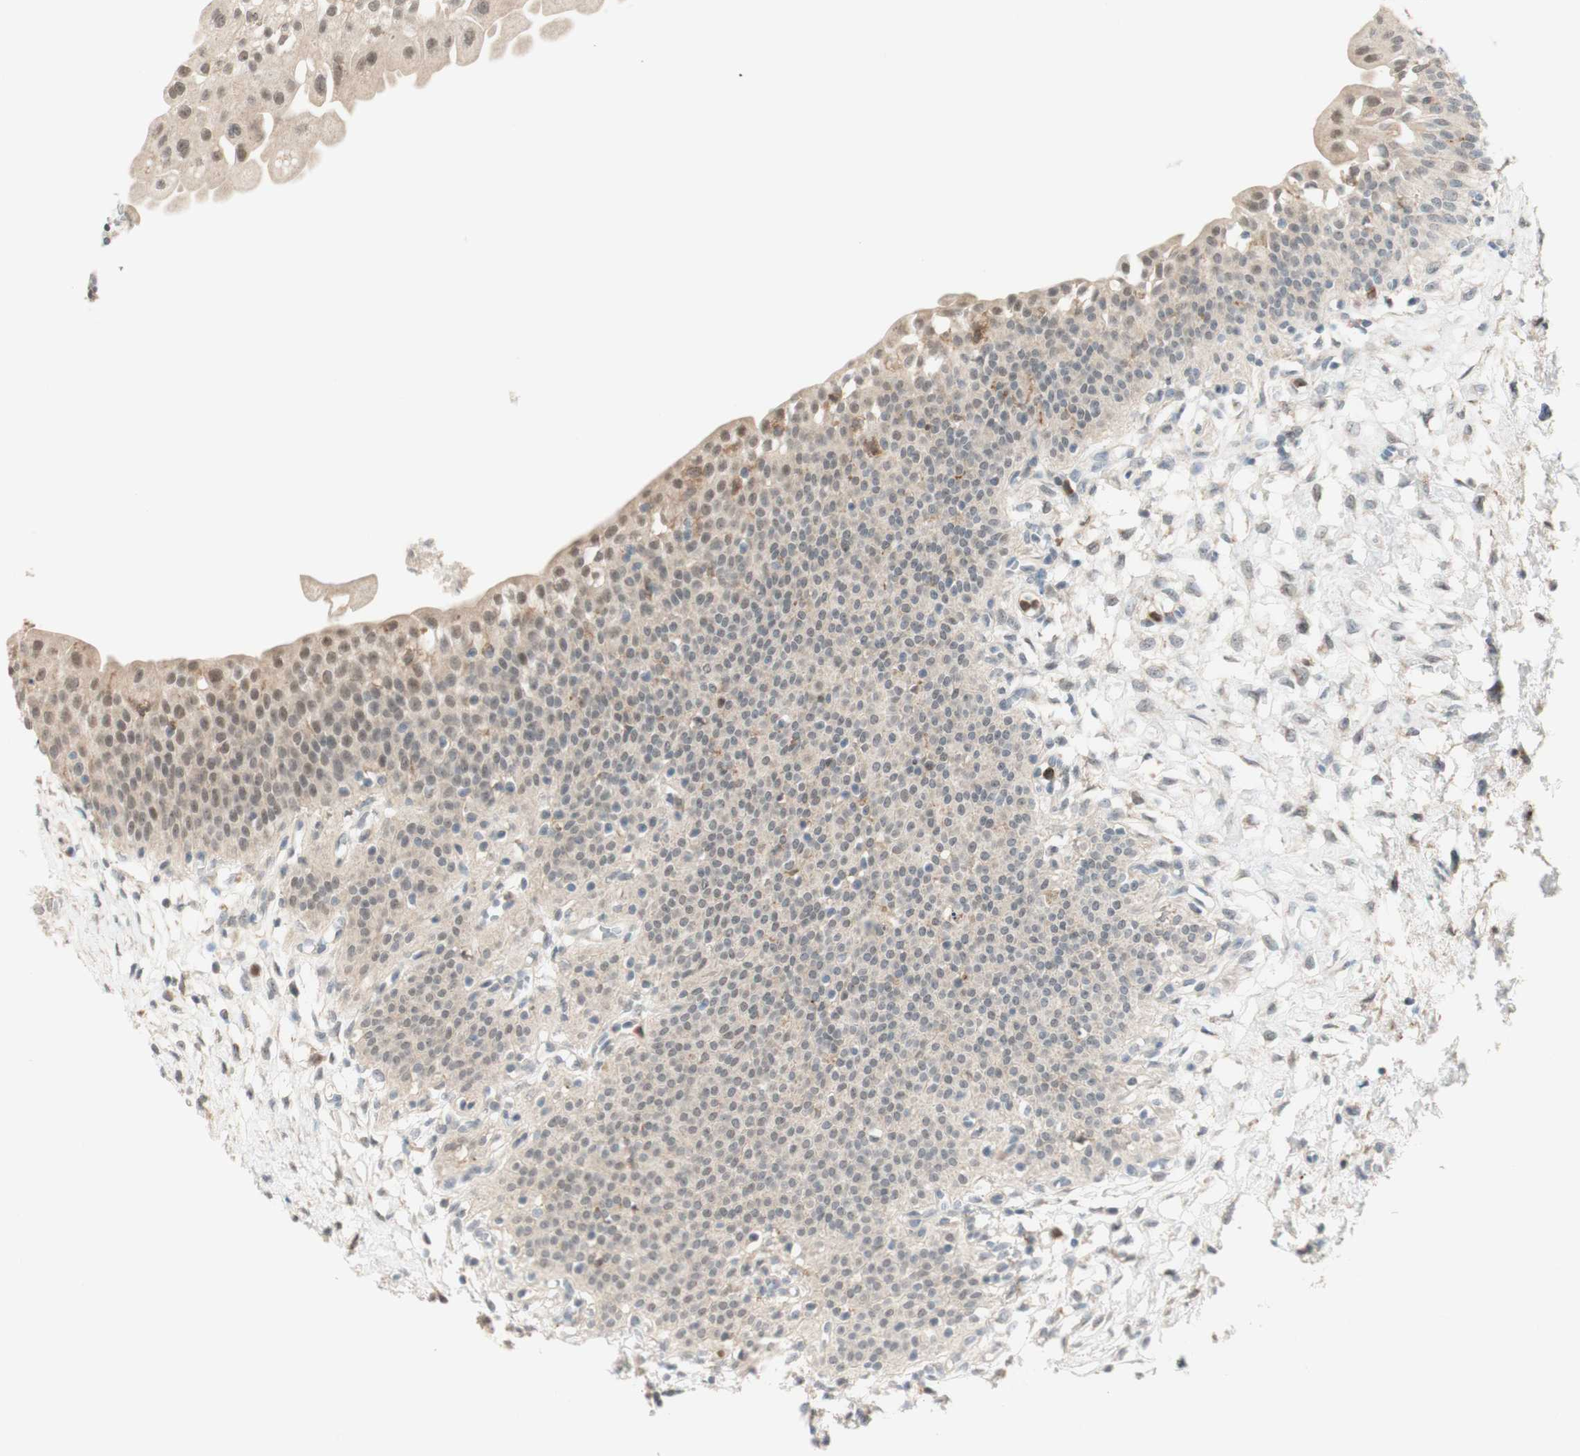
{"staining": {"intensity": "moderate", "quantity": ">75%", "location": "cytoplasmic/membranous,nuclear"}, "tissue": "urinary bladder", "cell_type": "Urothelial cells", "image_type": "normal", "snomed": [{"axis": "morphology", "description": "Normal tissue, NOS"}, {"axis": "topography", "description": "Urinary bladder"}], "caption": "Urothelial cells exhibit moderate cytoplasmic/membranous,nuclear positivity in about >75% of cells in benign urinary bladder.", "gene": "GAPT", "patient": {"sex": "male", "age": 55}}